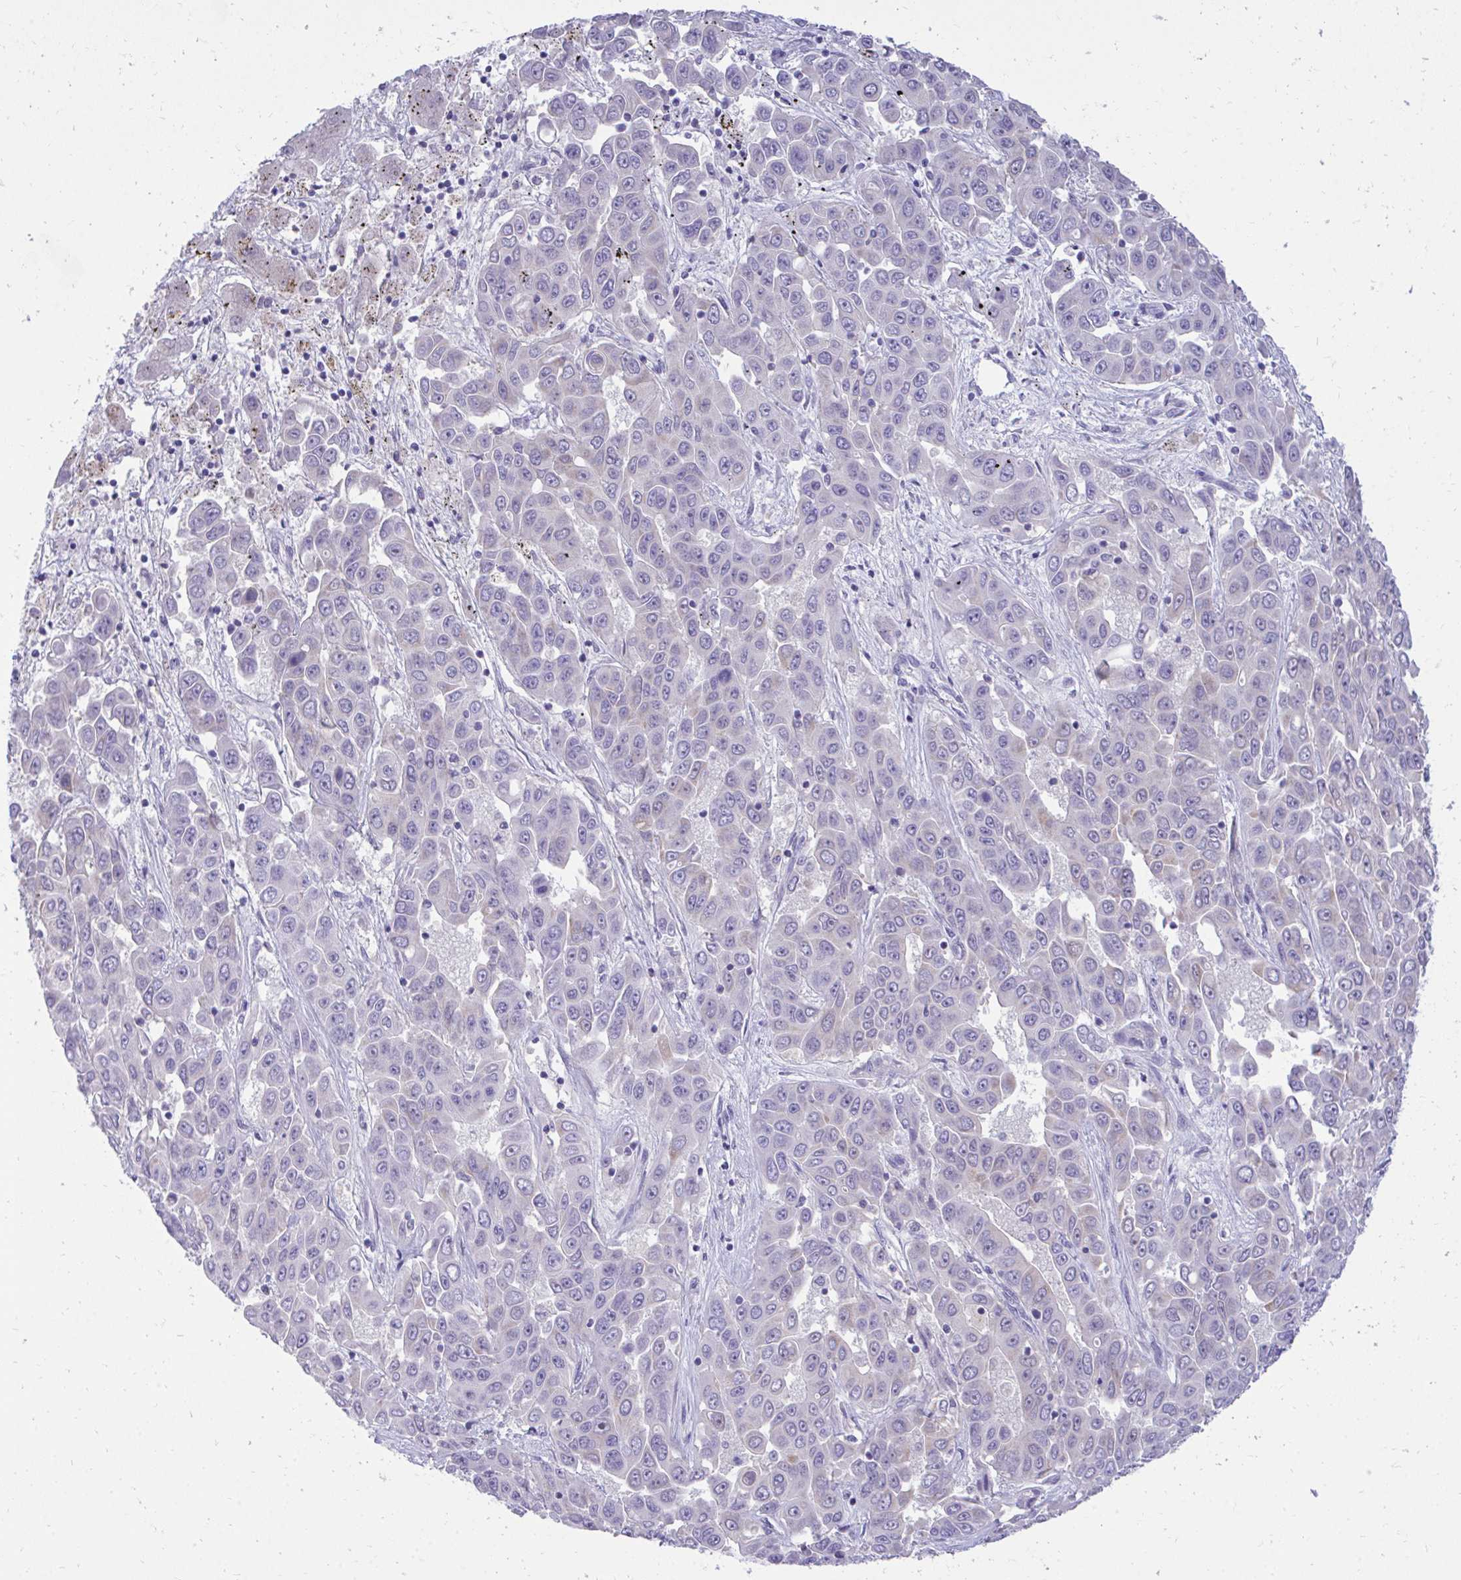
{"staining": {"intensity": "negative", "quantity": "none", "location": "none"}, "tissue": "liver cancer", "cell_type": "Tumor cells", "image_type": "cancer", "snomed": [{"axis": "morphology", "description": "Cholangiocarcinoma"}, {"axis": "topography", "description": "Liver"}], "caption": "The micrograph shows no staining of tumor cells in liver cancer.", "gene": "TMCO5A", "patient": {"sex": "female", "age": 52}}